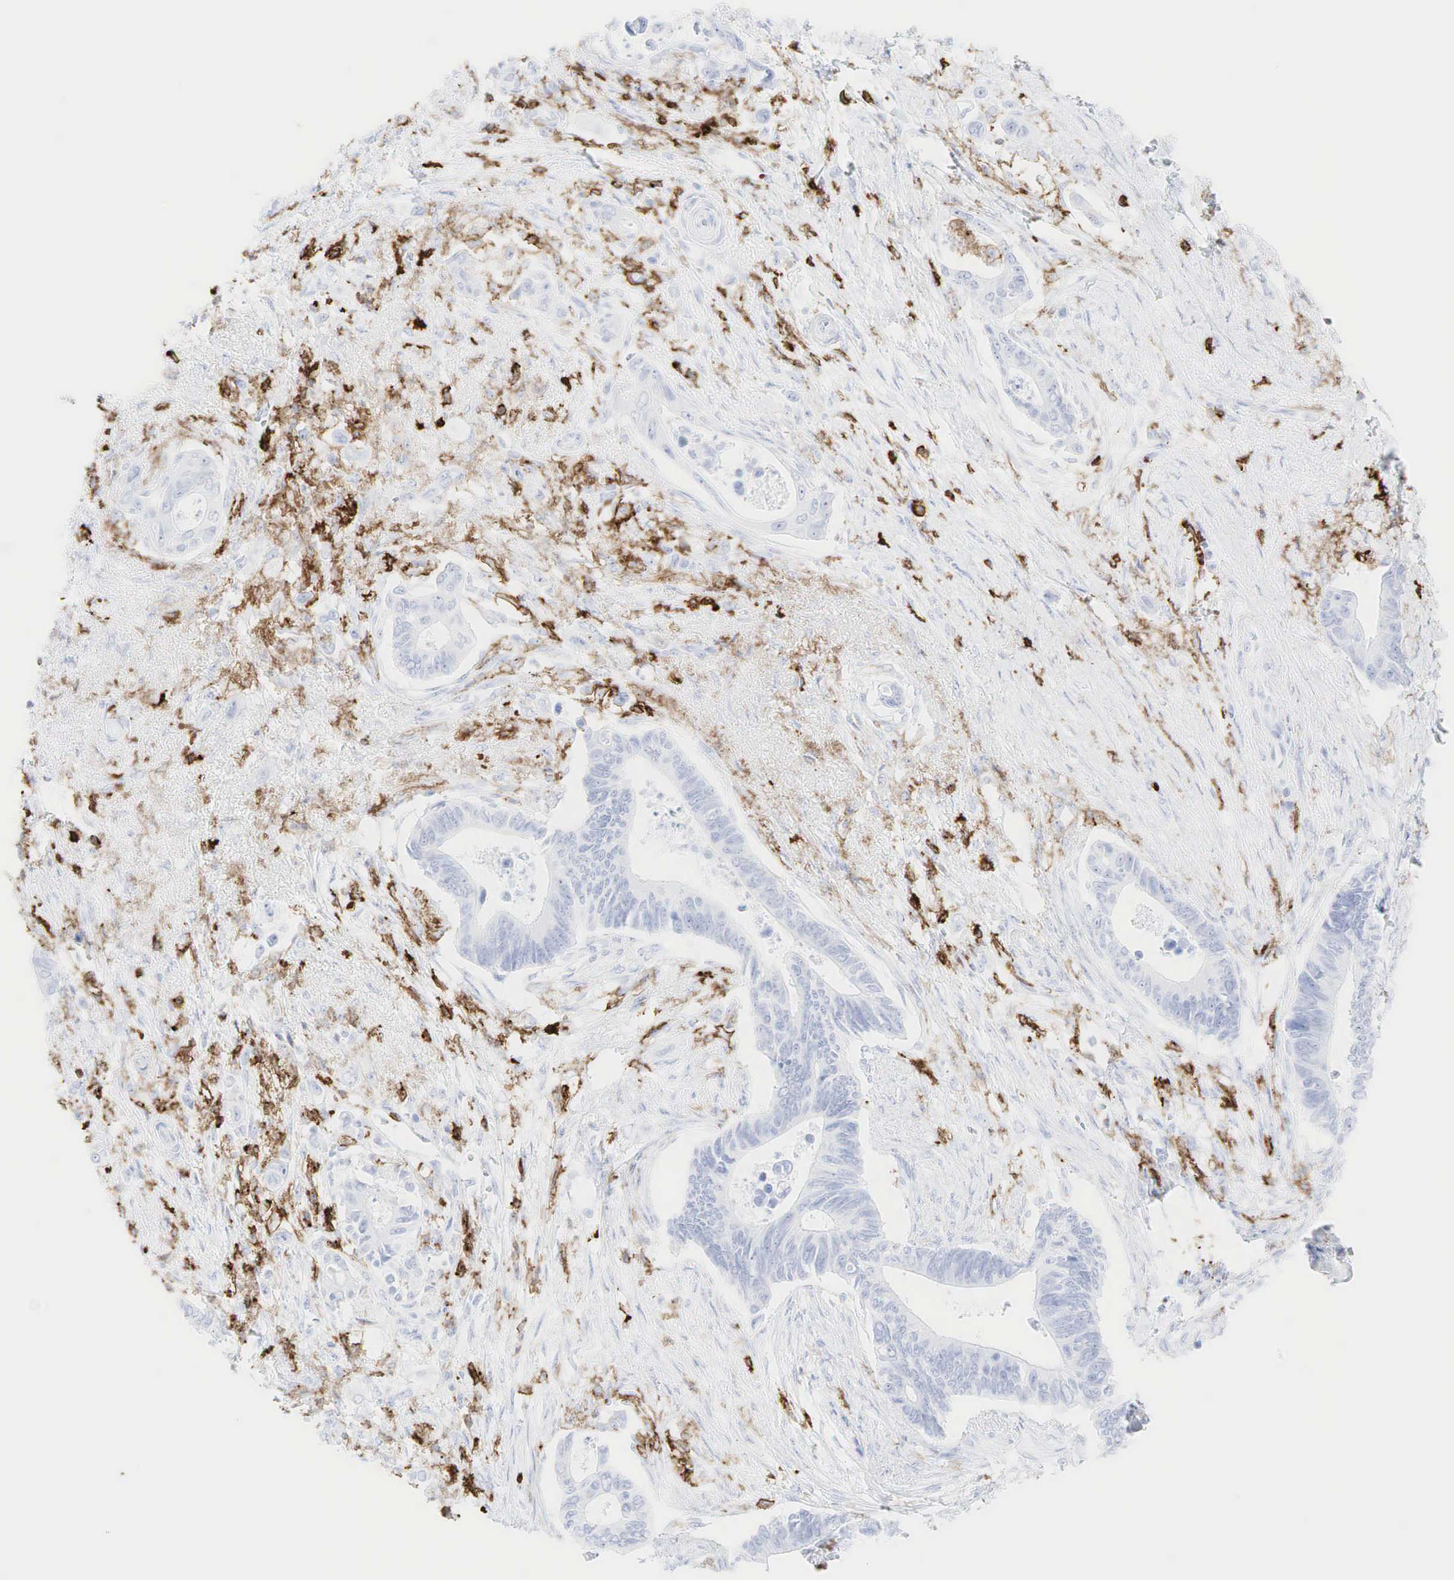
{"staining": {"intensity": "negative", "quantity": "none", "location": "none"}, "tissue": "pancreatic cancer", "cell_type": "Tumor cells", "image_type": "cancer", "snomed": [{"axis": "morphology", "description": "Adenocarcinoma, NOS"}, {"axis": "topography", "description": "Pancreas"}], "caption": "Image shows no significant protein expression in tumor cells of adenocarcinoma (pancreatic). The staining is performed using DAB brown chromogen with nuclei counter-stained in using hematoxylin.", "gene": "PTPRC", "patient": {"sex": "female", "age": 70}}